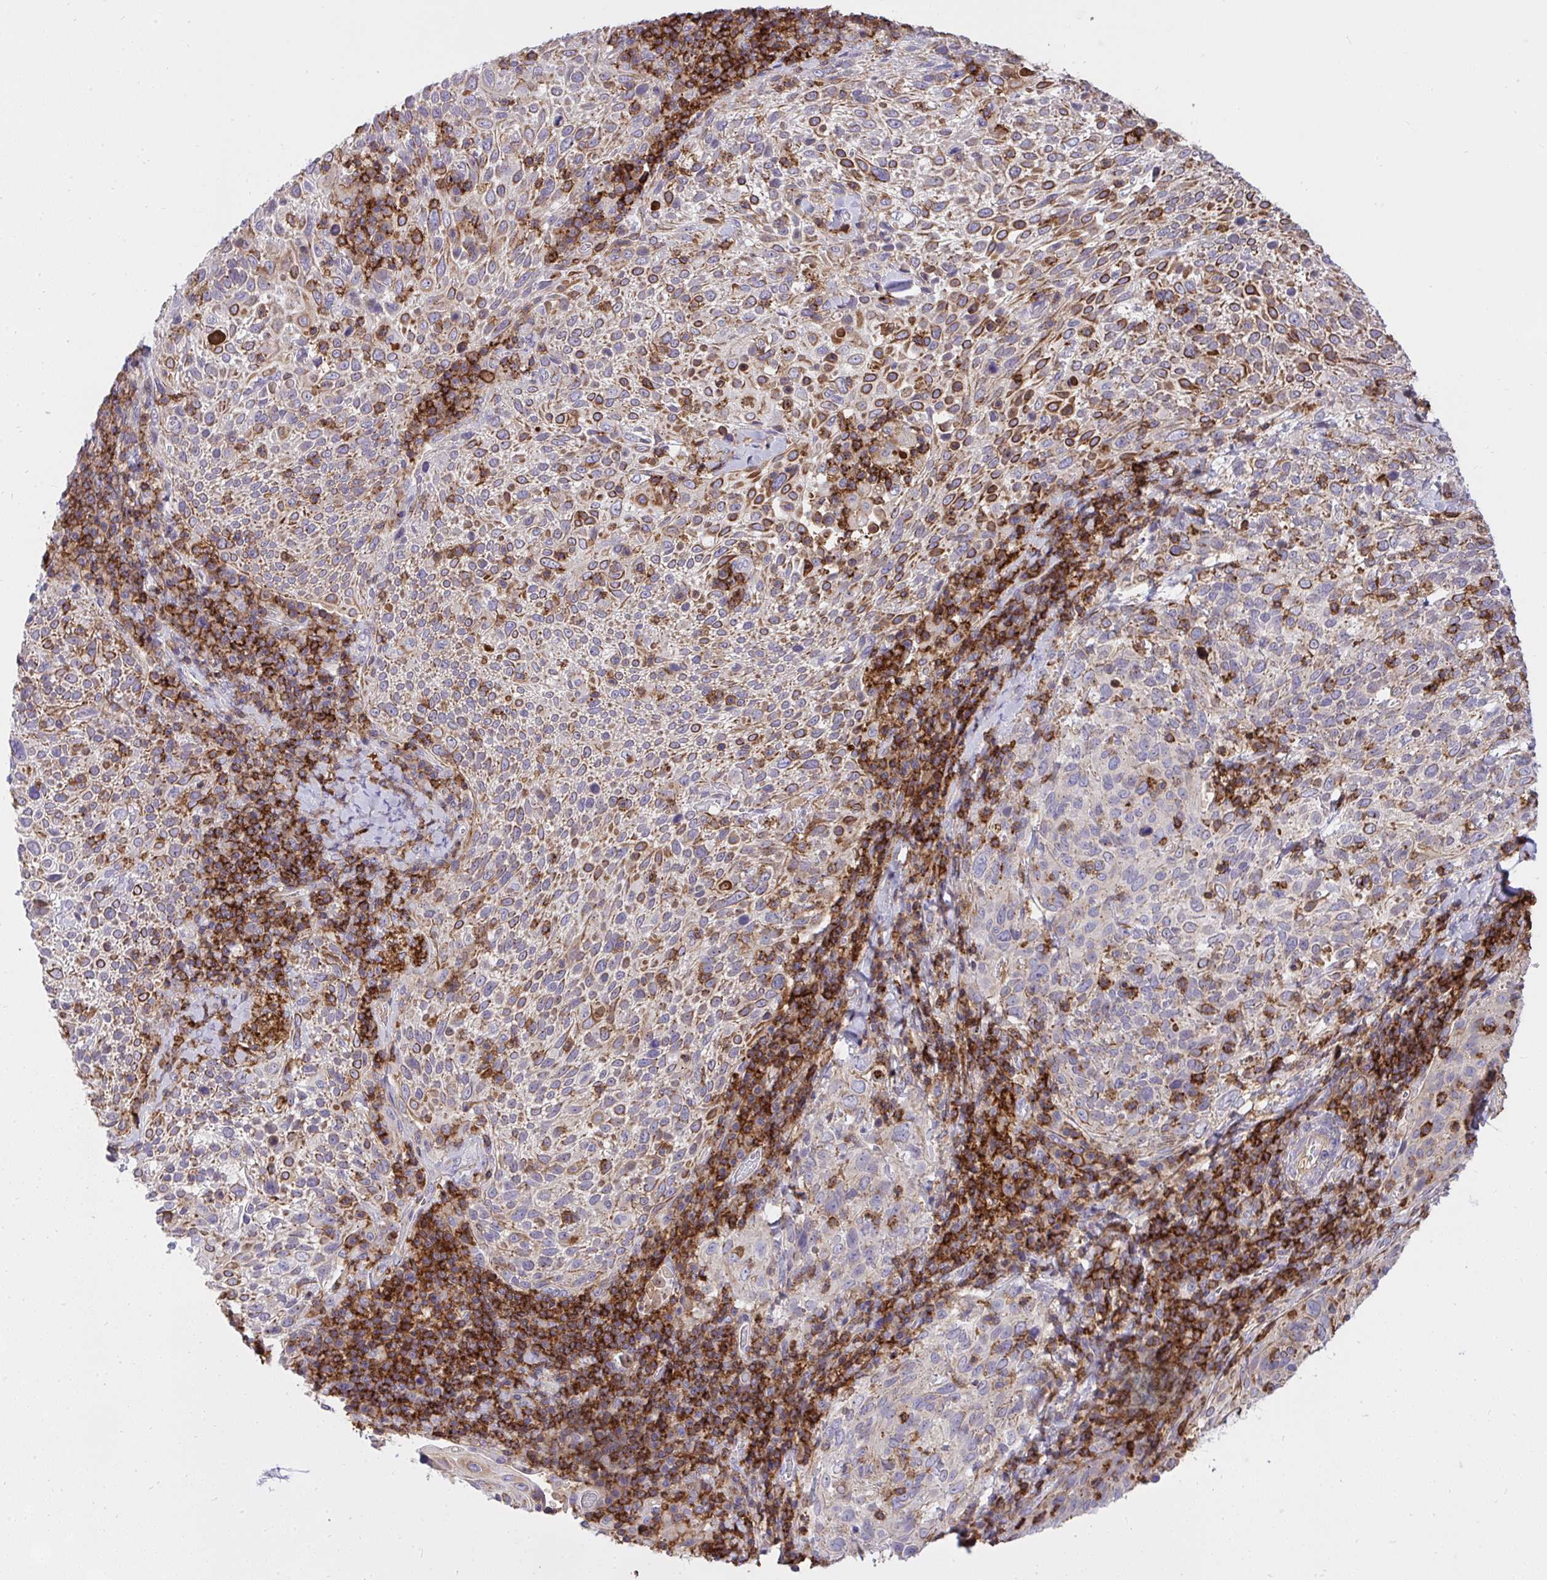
{"staining": {"intensity": "moderate", "quantity": "25%-75%", "location": "cytoplasmic/membranous"}, "tissue": "cervical cancer", "cell_type": "Tumor cells", "image_type": "cancer", "snomed": [{"axis": "morphology", "description": "Squamous cell carcinoma, NOS"}, {"axis": "topography", "description": "Cervix"}], "caption": "An immunohistochemistry photomicrograph of tumor tissue is shown. Protein staining in brown labels moderate cytoplasmic/membranous positivity in squamous cell carcinoma (cervical) within tumor cells.", "gene": "ERI1", "patient": {"sex": "female", "age": 61}}